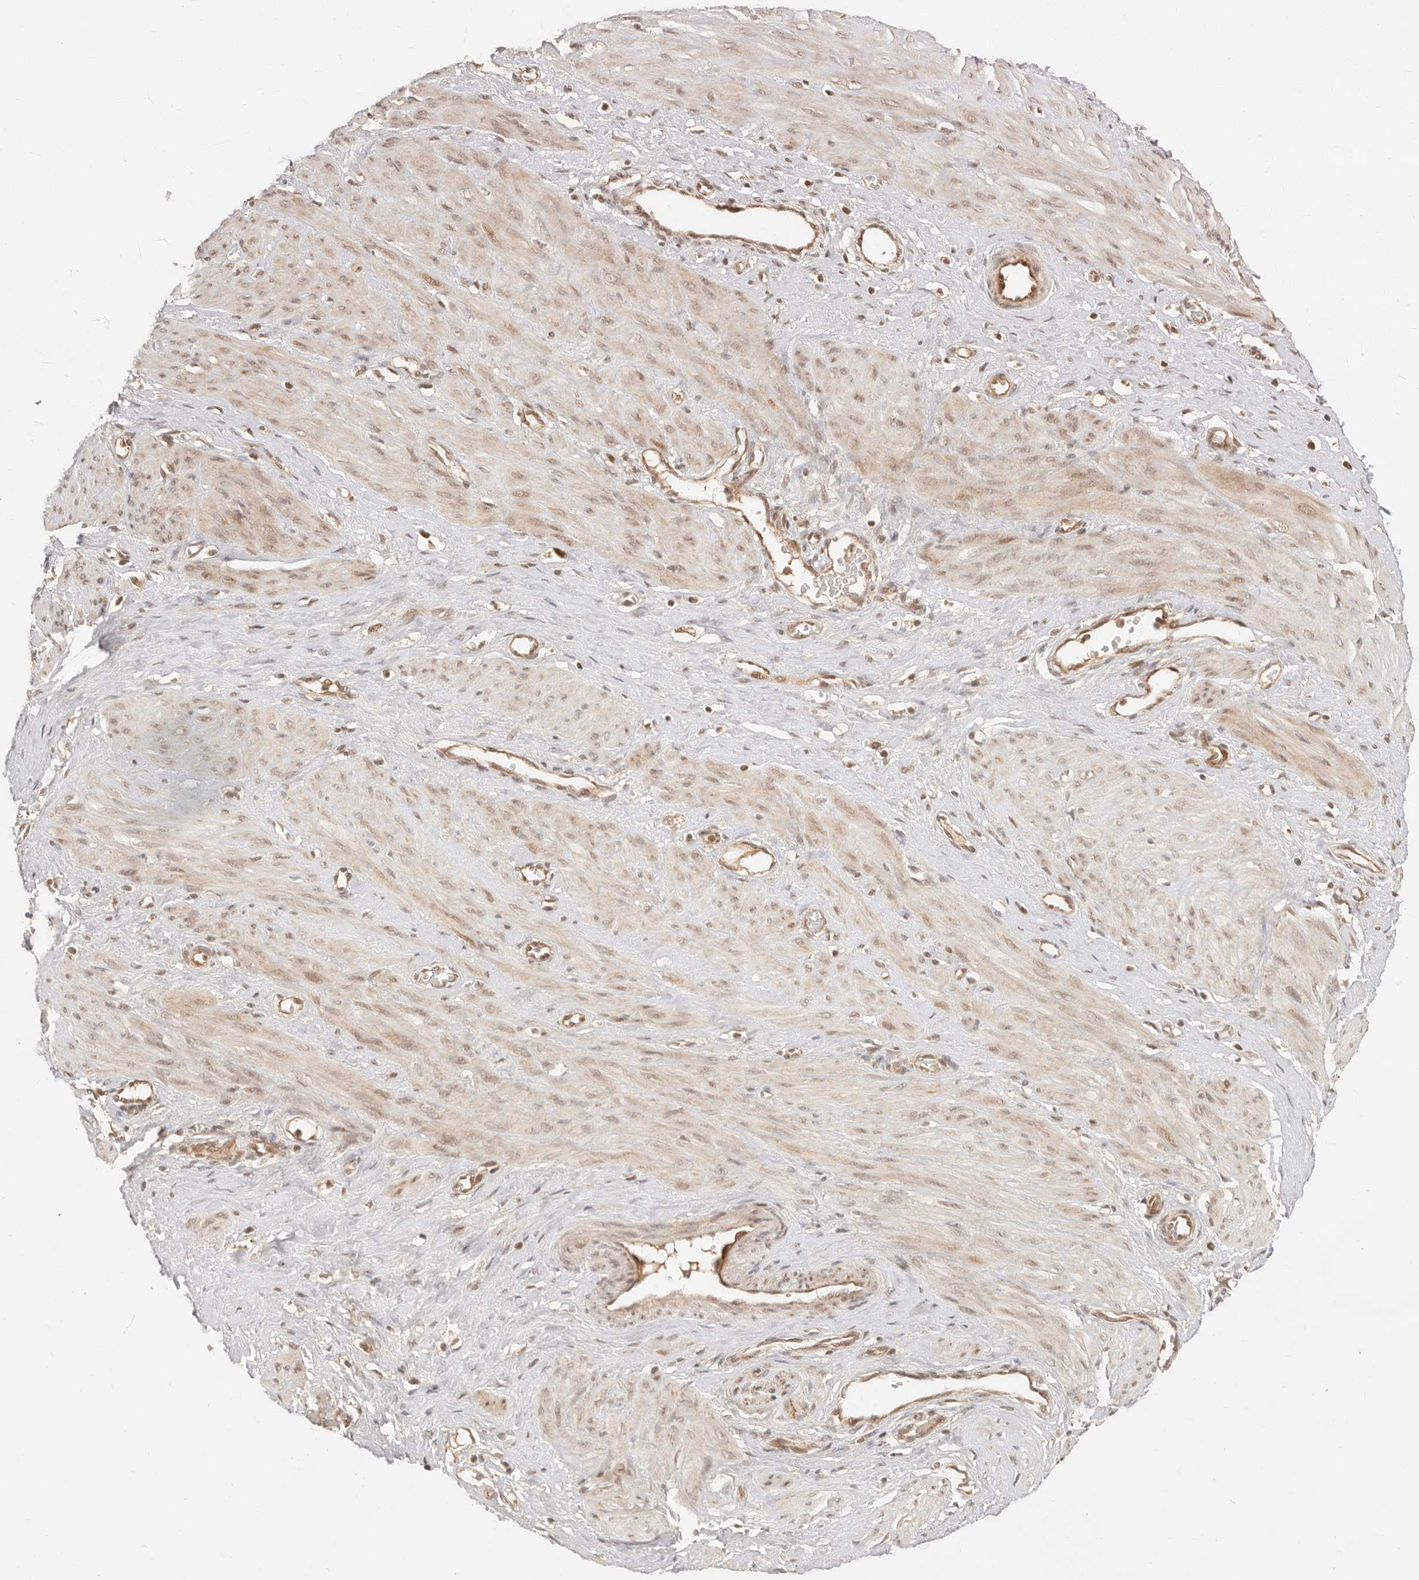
{"staining": {"intensity": "weak", "quantity": "25%-75%", "location": "nuclear"}, "tissue": "smooth muscle", "cell_type": "Smooth muscle cells", "image_type": "normal", "snomed": [{"axis": "morphology", "description": "Normal tissue, NOS"}, {"axis": "topography", "description": "Endometrium"}], "caption": "IHC of normal human smooth muscle reveals low levels of weak nuclear staining in approximately 25%-75% of smooth muscle cells. (Brightfield microscopy of DAB IHC at high magnification).", "gene": "BAALC", "patient": {"sex": "female", "age": 33}}